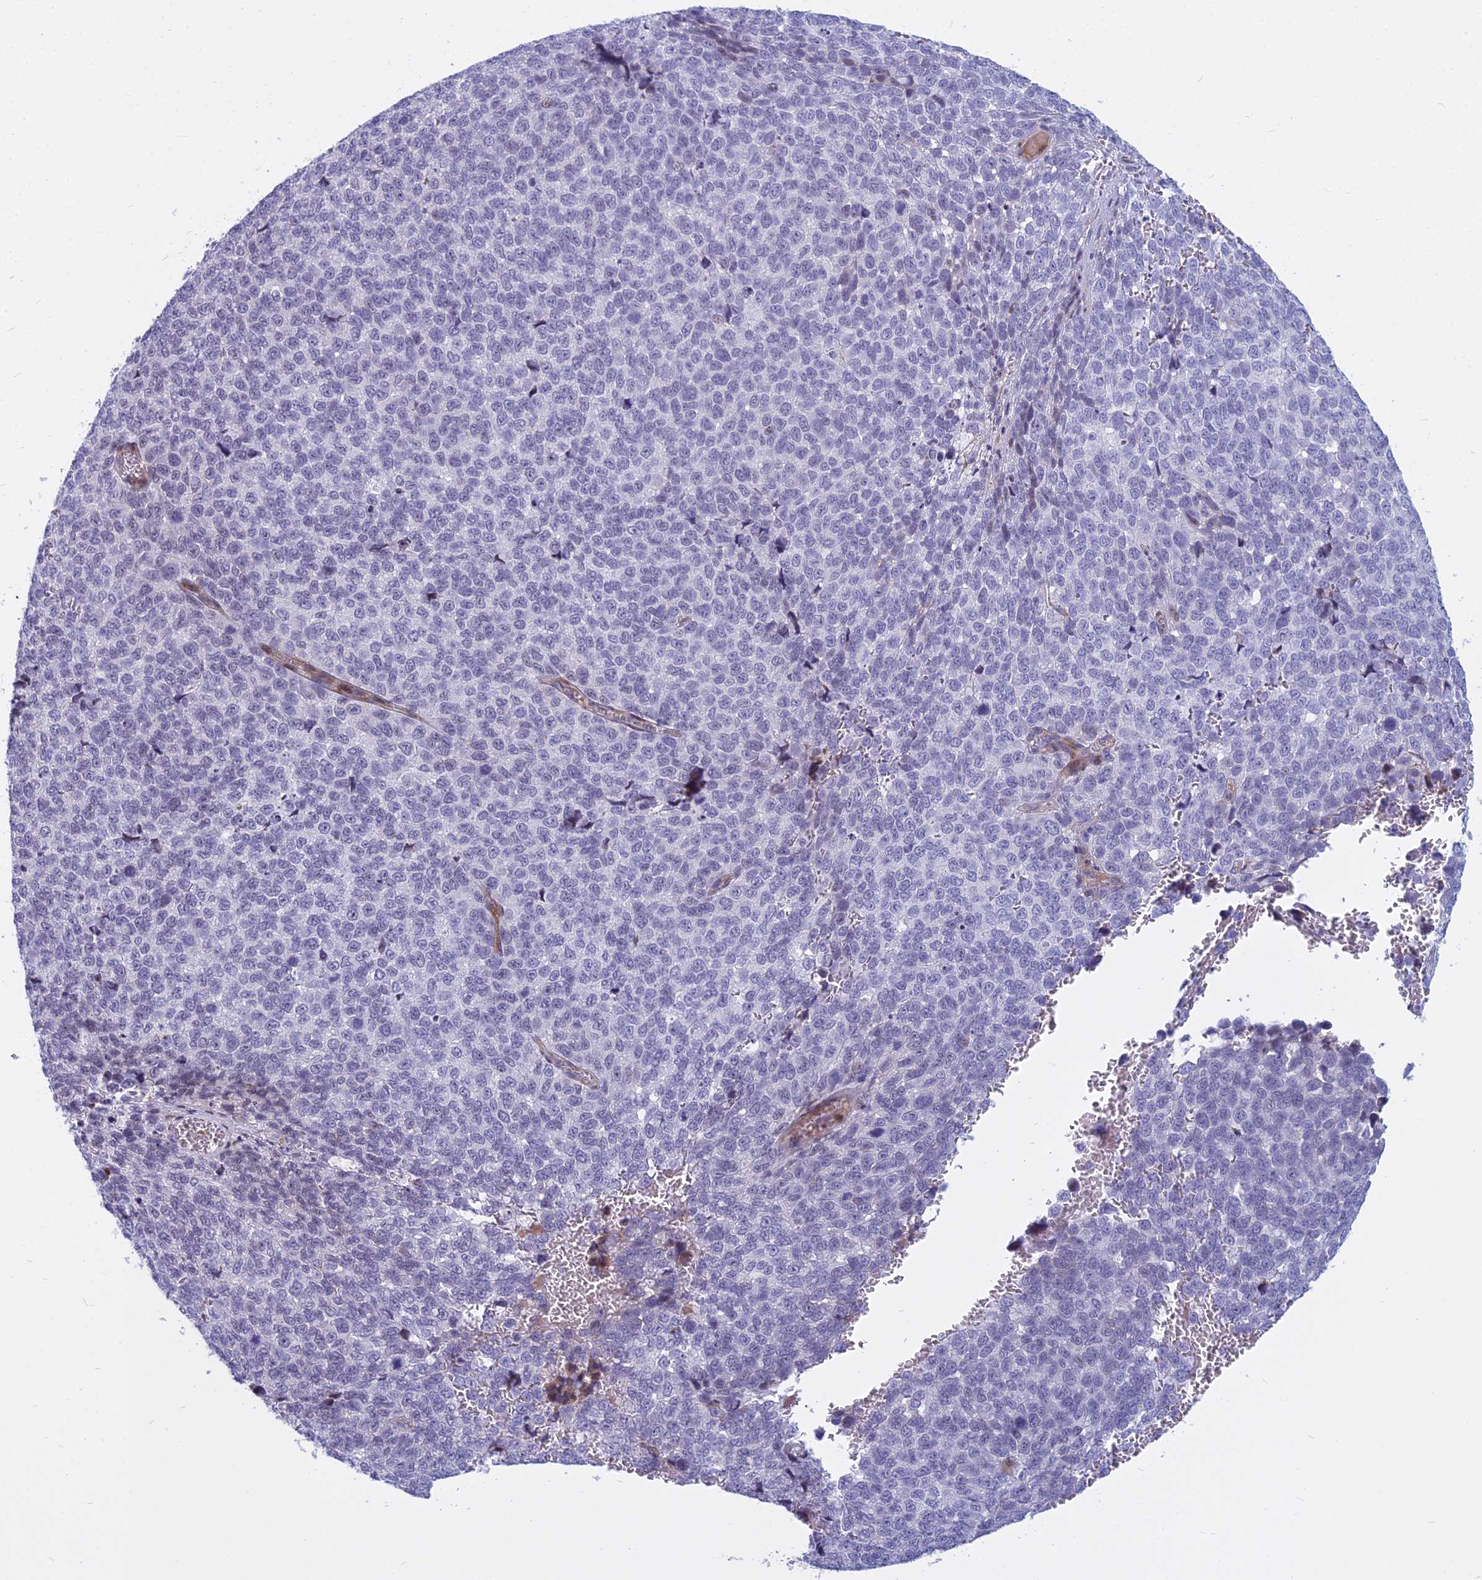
{"staining": {"intensity": "negative", "quantity": "none", "location": "none"}, "tissue": "melanoma", "cell_type": "Tumor cells", "image_type": "cancer", "snomed": [{"axis": "morphology", "description": "Malignant melanoma, NOS"}, {"axis": "topography", "description": "Nose, NOS"}], "caption": "Immunohistochemistry (IHC) histopathology image of malignant melanoma stained for a protein (brown), which exhibits no staining in tumor cells.", "gene": "MYBPC2", "patient": {"sex": "female", "age": 48}}